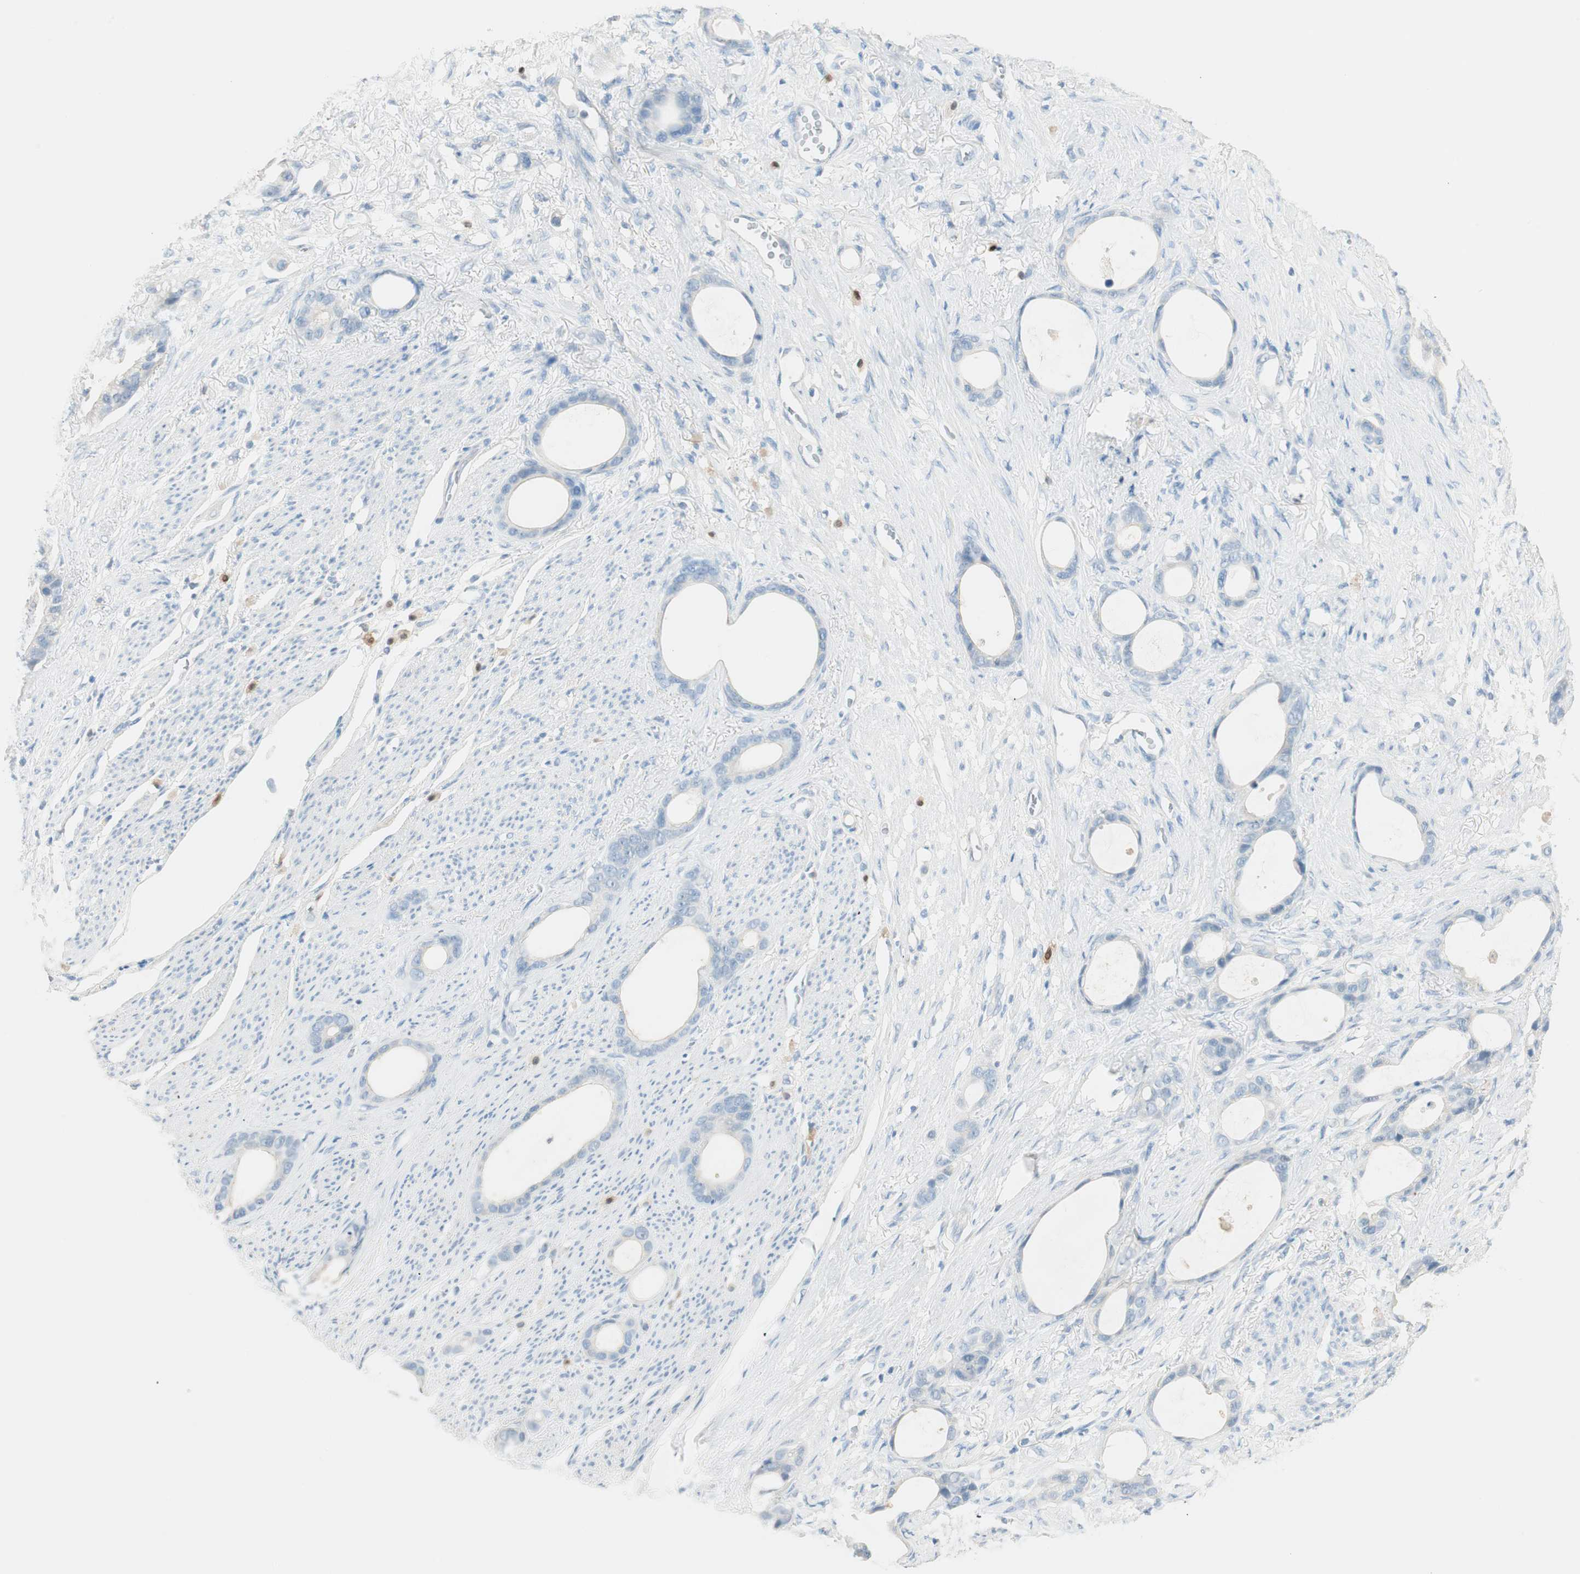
{"staining": {"intensity": "negative", "quantity": "none", "location": "none"}, "tissue": "stomach cancer", "cell_type": "Tumor cells", "image_type": "cancer", "snomed": [{"axis": "morphology", "description": "Adenocarcinoma, NOS"}, {"axis": "topography", "description": "Stomach"}], "caption": "Tumor cells show no significant staining in stomach cancer.", "gene": "HPGD", "patient": {"sex": "female", "age": 75}}